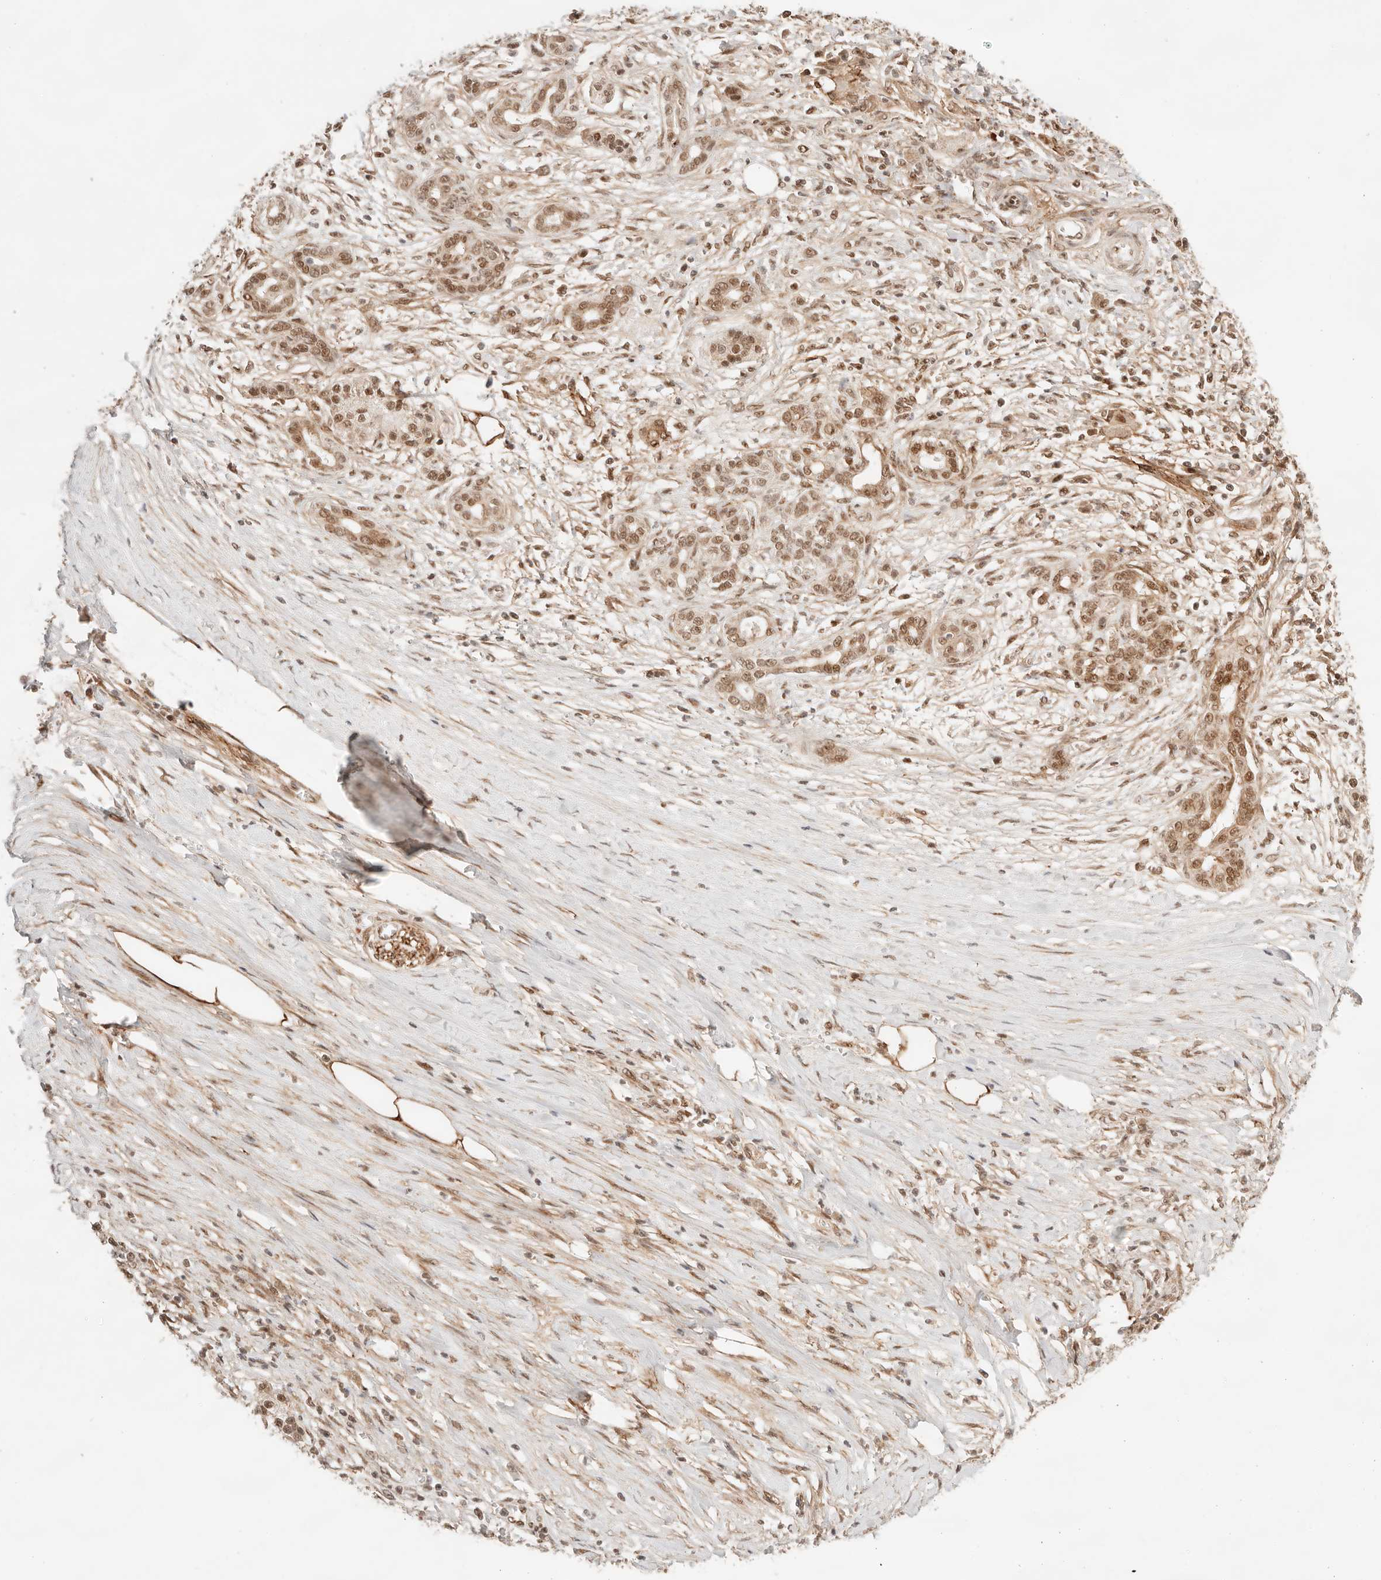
{"staining": {"intensity": "moderate", "quantity": ">75%", "location": "nuclear"}, "tissue": "pancreatic cancer", "cell_type": "Tumor cells", "image_type": "cancer", "snomed": [{"axis": "morphology", "description": "Adenocarcinoma, NOS"}, {"axis": "topography", "description": "Pancreas"}], "caption": "Tumor cells demonstrate moderate nuclear expression in approximately >75% of cells in pancreatic cancer.", "gene": "GTF2E2", "patient": {"sex": "male", "age": 58}}